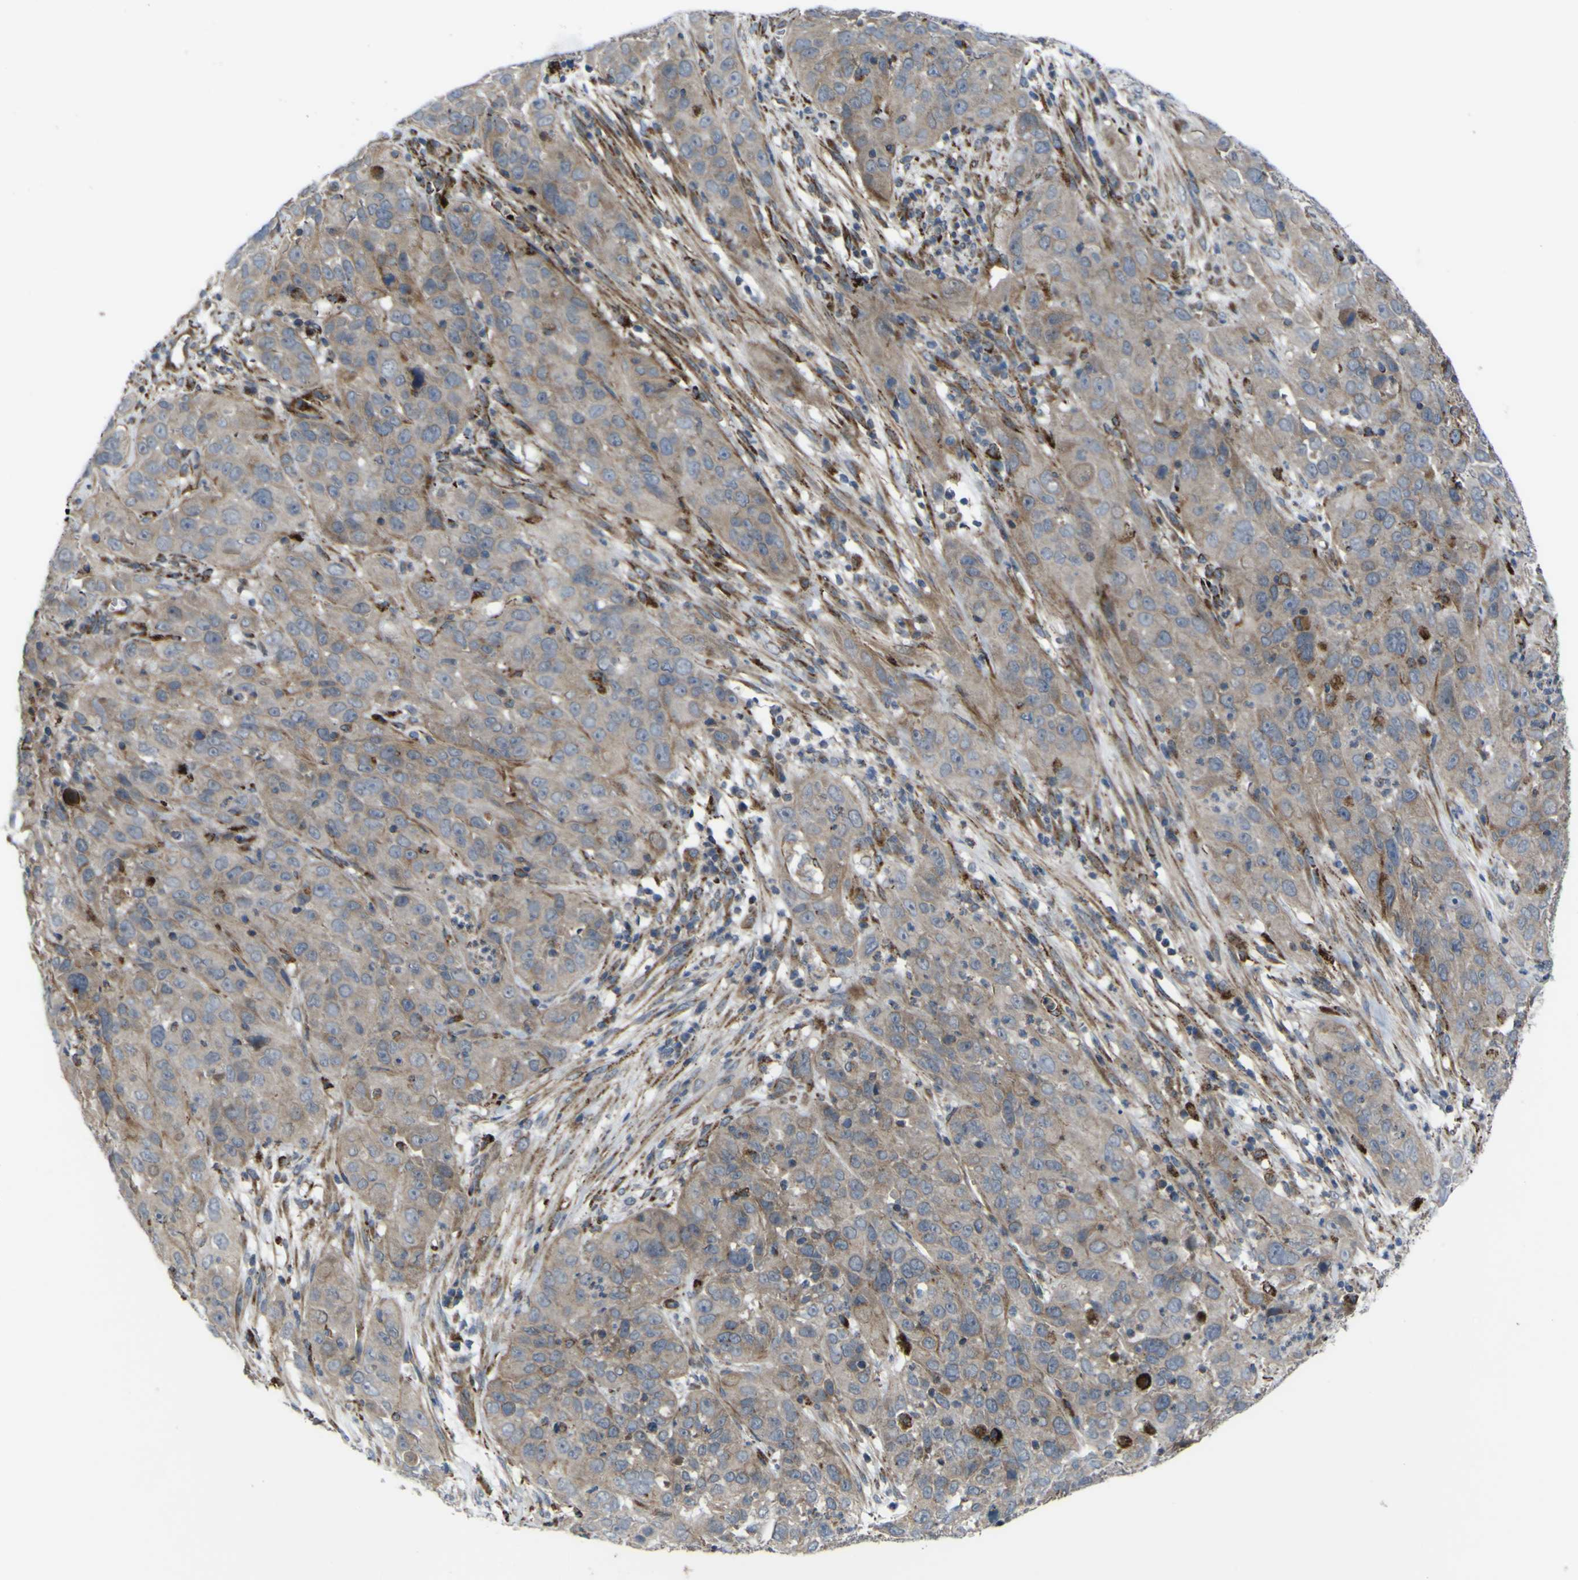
{"staining": {"intensity": "weak", "quantity": "25%-75%", "location": "cytoplasmic/membranous"}, "tissue": "cervical cancer", "cell_type": "Tumor cells", "image_type": "cancer", "snomed": [{"axis": "morphology", "description": "Squamous cell carcinoma, NOS"}, {"axis": "topography", "description": "Cervix"}], "caption": "This micrograph demonstrates cervical cancer stained with IHC to label a protein in brown. The cytoplasmic/membranous of tumor cells show weak positivity for the protein. Nuclei are counter-stained blue.", "gene": "GPLD1", "patient": {"sex": "female", "age": 32}}